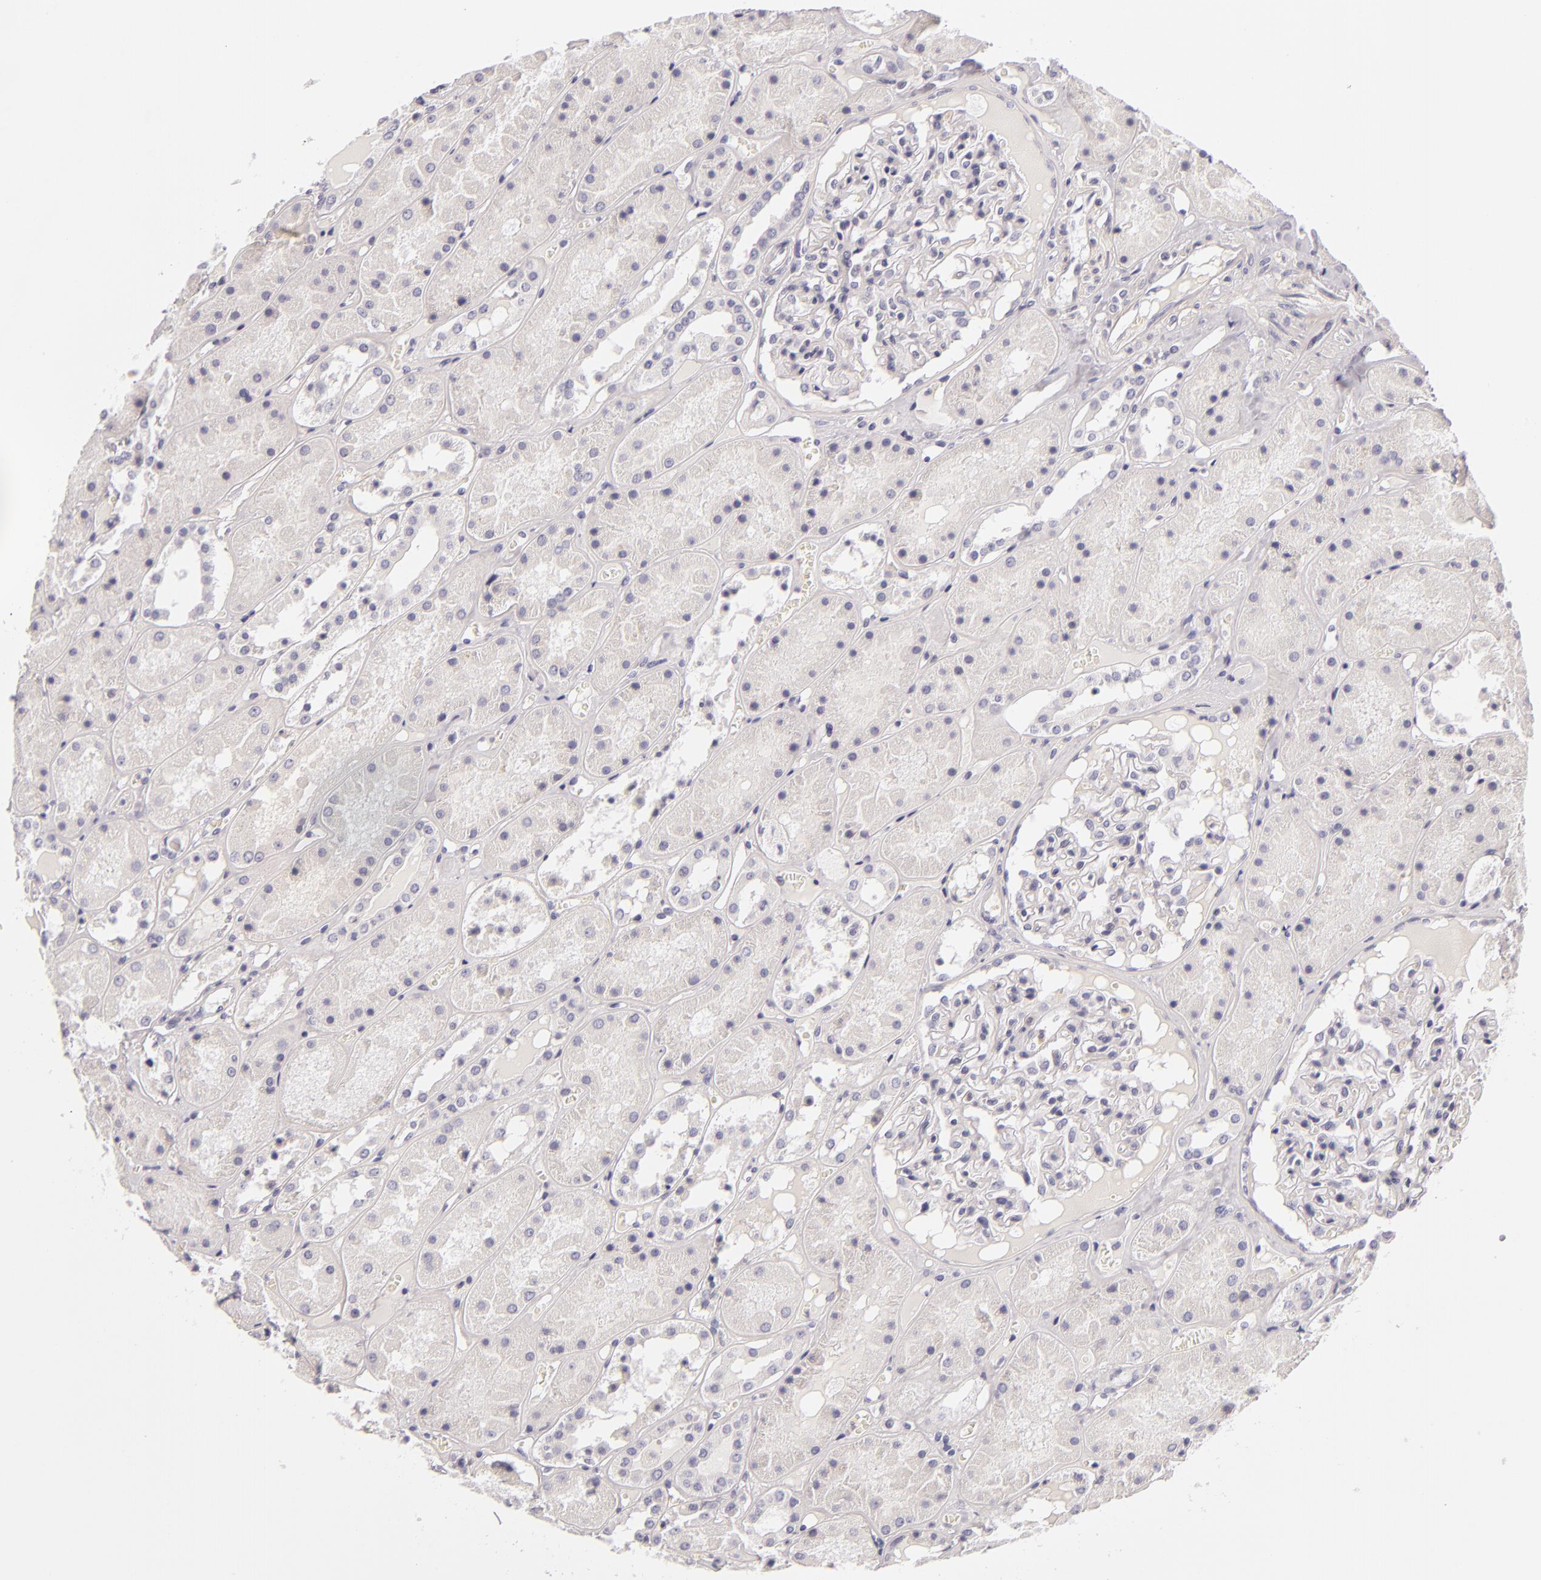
{"staining": {"intensity": "negative", "quantity": "none", "location": "none"}, "tissue": "kidney", "cell_type": "Cells in glomeruli", "image_type": "normal", "snomed": [{"axis": "morphology", "description": "Normal tissue, NOS"}, {"axis": "topography", "description": "Kidney"}], "caption": "Photomicrograph shows no protein expression in cells in glomeruli of normal kidney. Nuclei are stained in blue.", "gene": "FAM181A", "patient": {"sex": "male", "age": 36}}